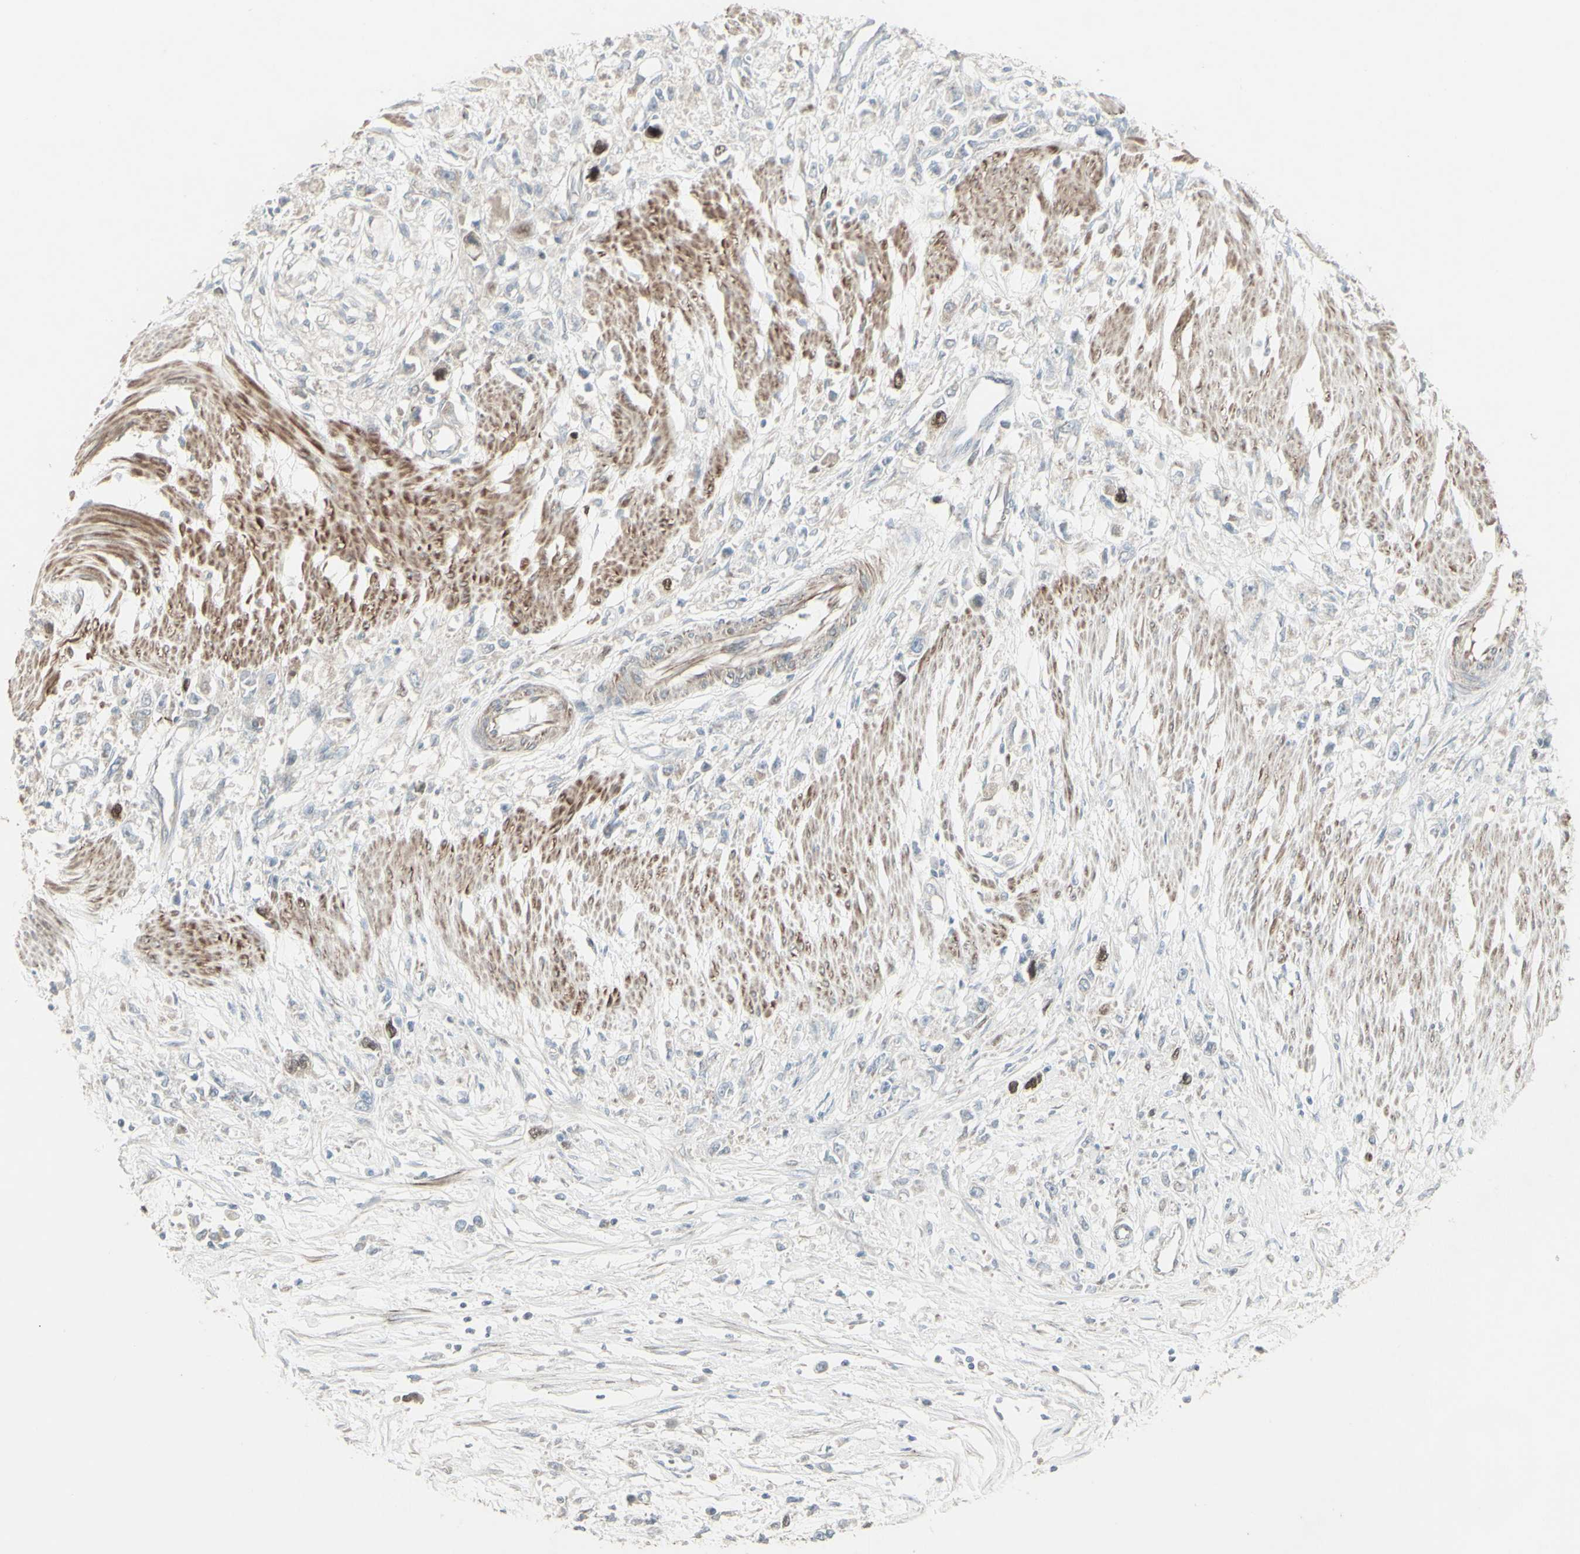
{"staining": {"intensity": "negative", "quantity": "none", "location": "none"}, "tissue": "stomach cancer", "cell_type": "Tumor cells", "image_type": "cancer", "snomed": [{"axis": "morphology", "description": "Adenocarcinoma, NOS"}, {"axis": "topography", "description": "Stomach"}], "caption": "This histopathology image is of adenocarcinoma (stomach) stained with IHC to label a protein in brown with the nuclei are counter-stained blue. There is no expression in tumor cells.", "gene": "GMNN", "patient": {"sex": "female", "age": 59}}